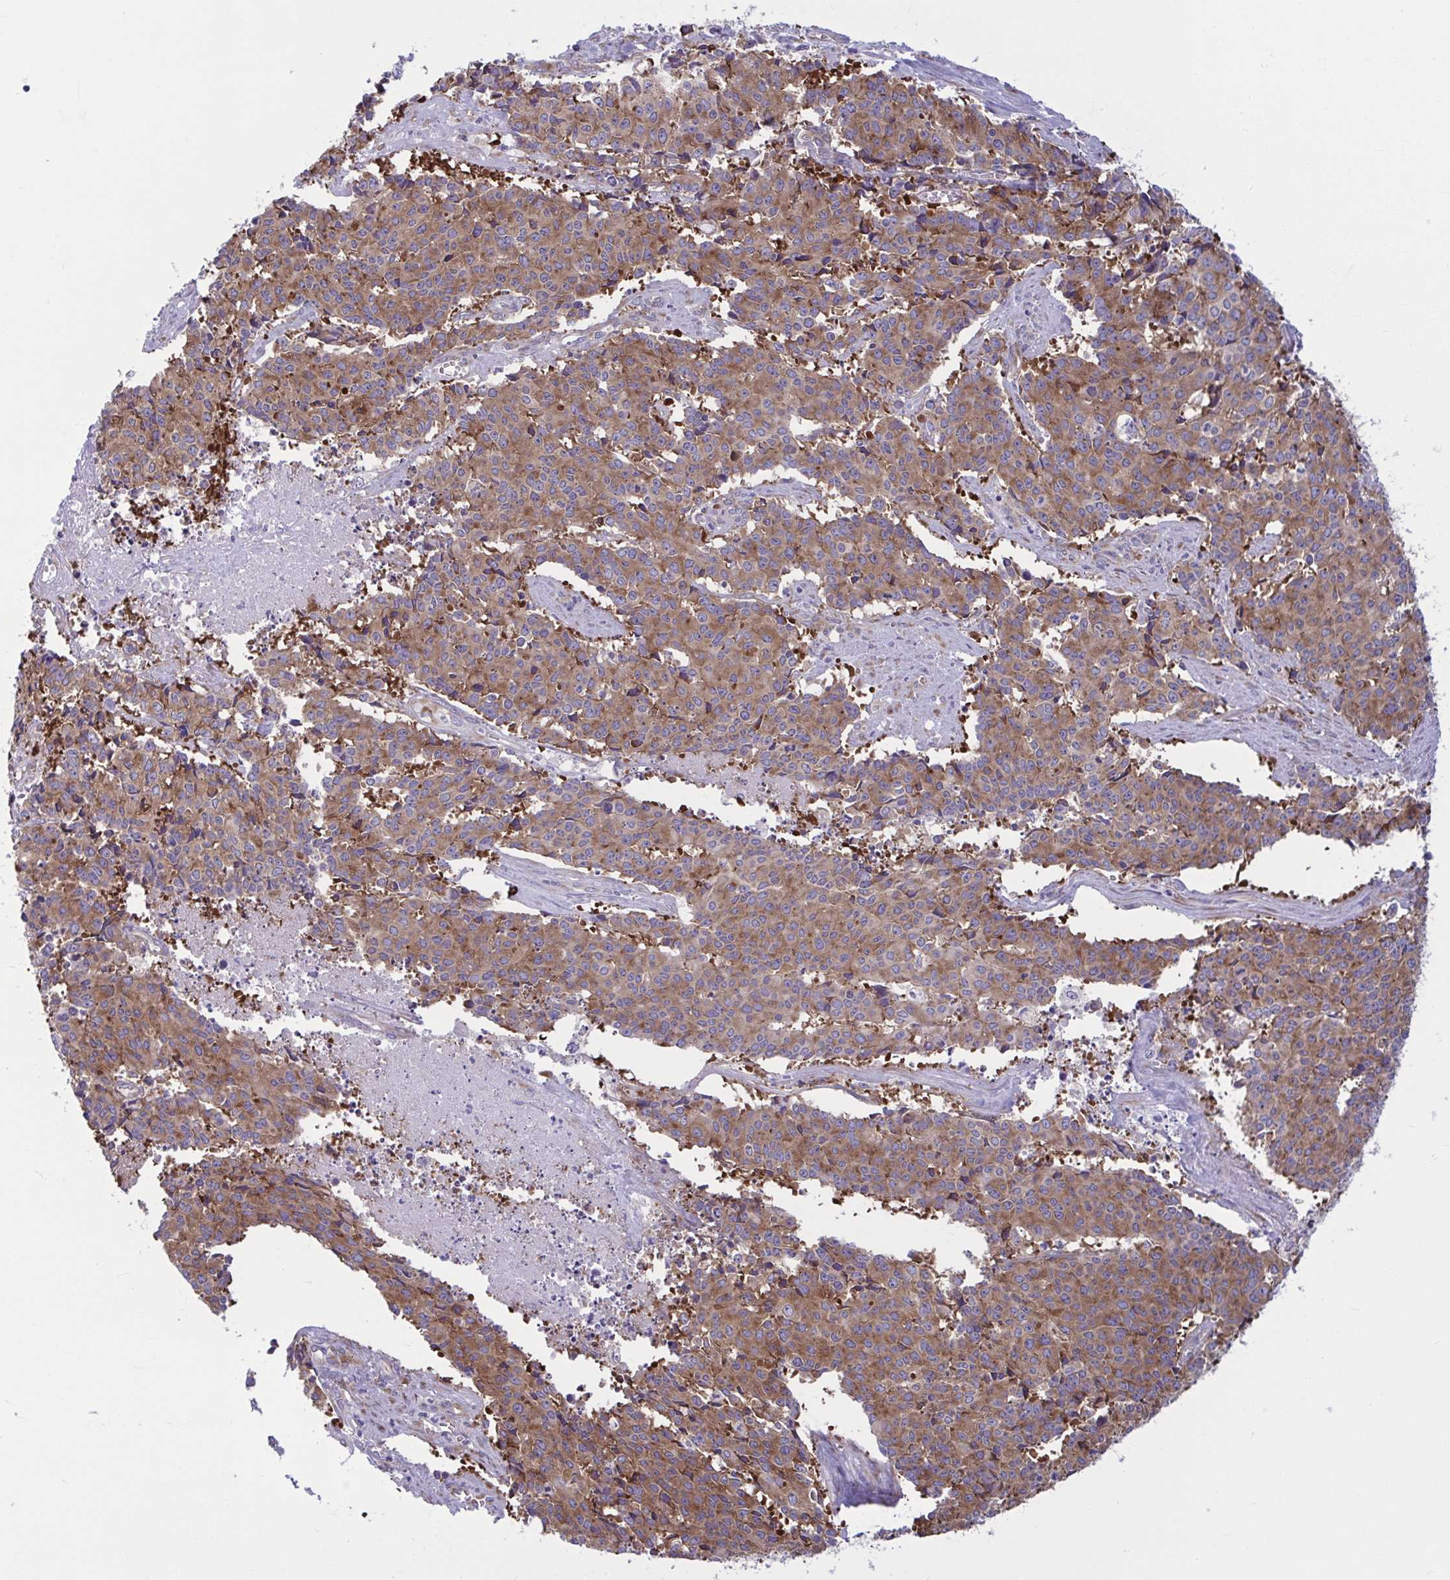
{"staining": {"intensity": "moderate", "quantity": ">75%", "location": "cytoplasmic/membranous"}, "tissue": "cervical cancer", "cell_type": "Tumor cells", "image_type": "cancer", "snomed": [{"axis": "morphology", "description": "Squamous cell carcinoma, NOS"}, {"axis": "topography", "description": "Cervix"}], "caption": "A histopathology image showing moderate cytoplasmic/membranous expression in about >75% of tumor cells in cervical cancer, as visualized by brown immunohistochemical staining.", "gene": "RPS16", "patient": {"sex": "female", "age": 28}}